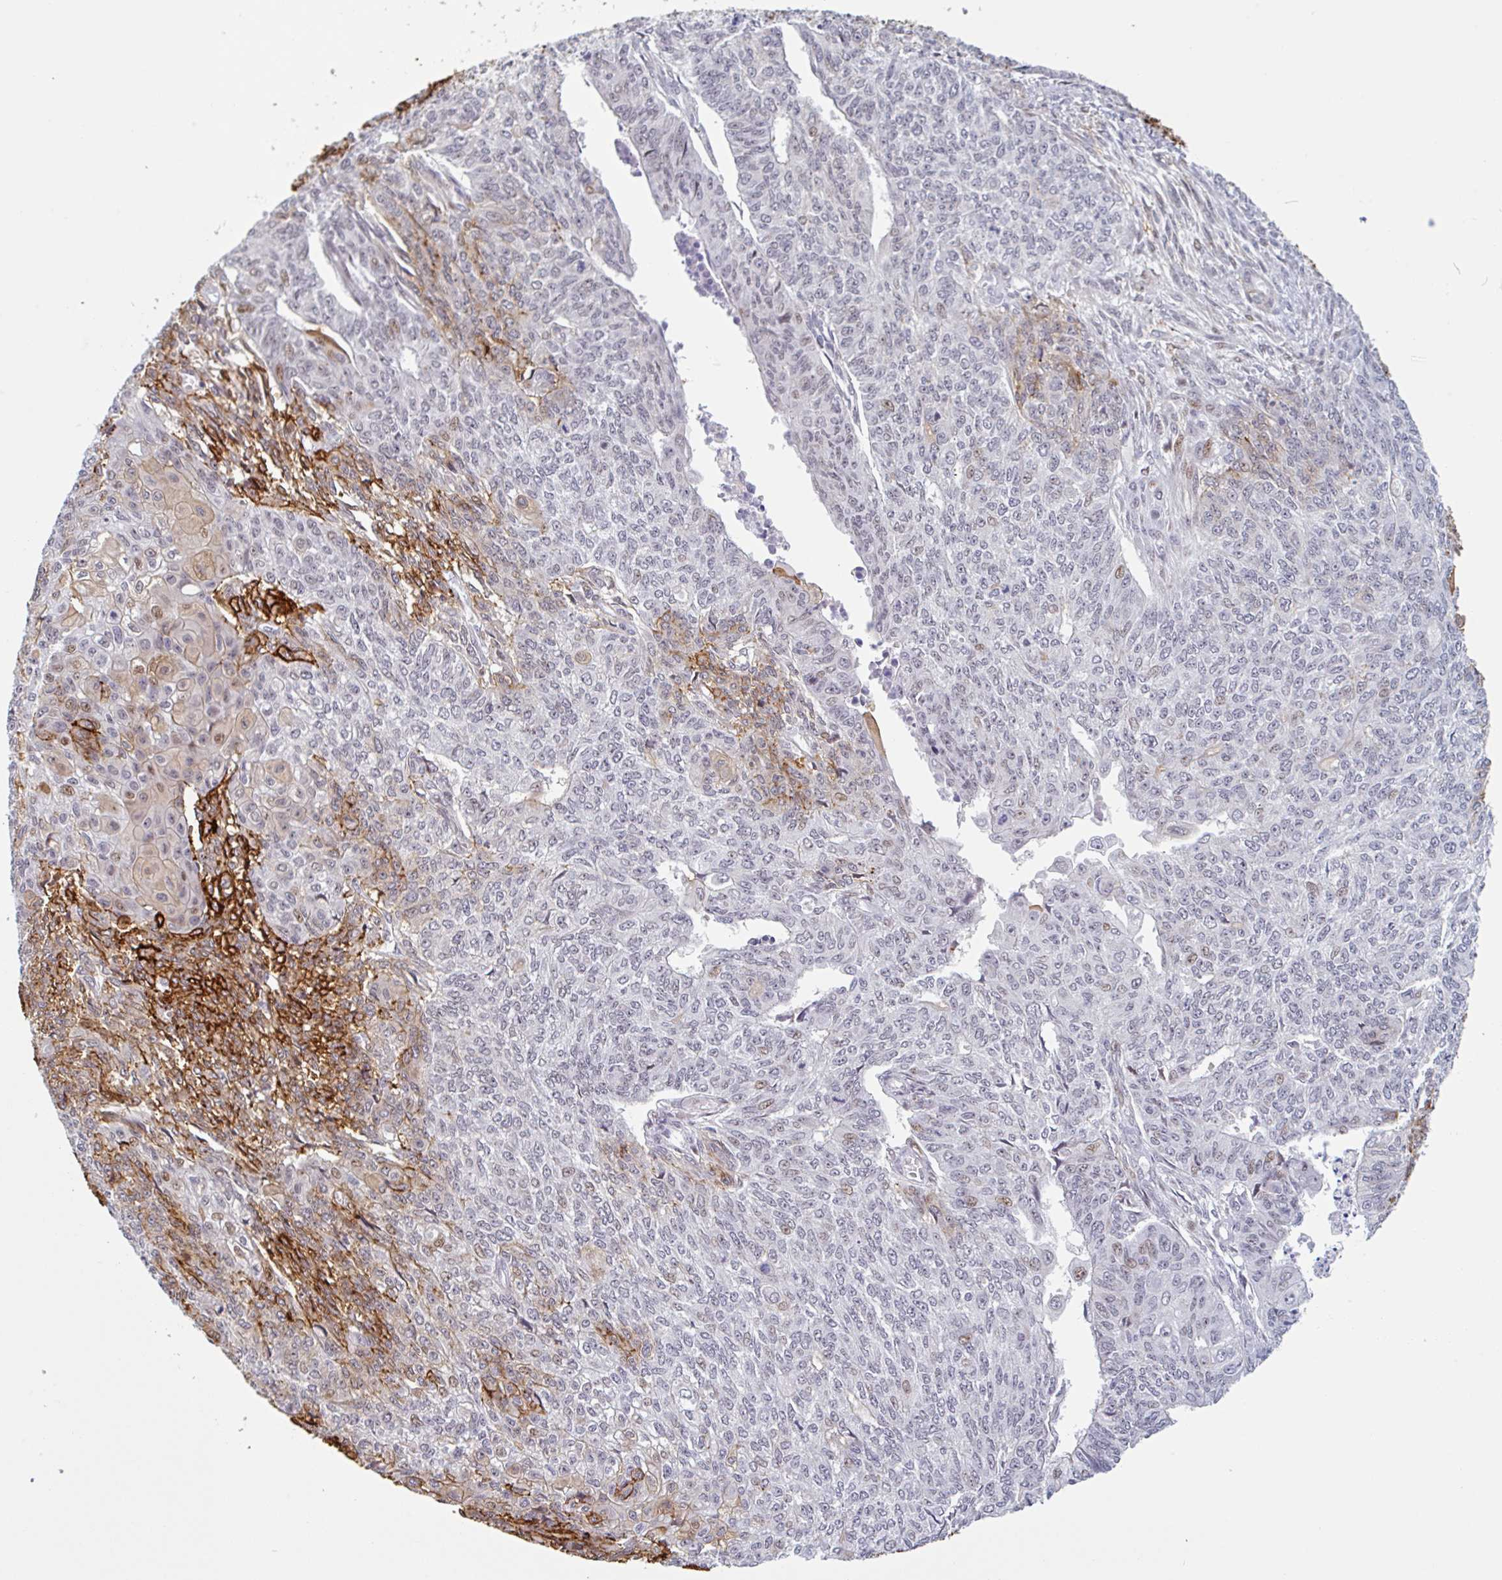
{"staining": {"intensity": "moderate", "quantity": "<25%", "location": "cytoplasmic/membranous"}, "tissue": "endometrial cancer", "cell_type": "Tumor cells", "image_type": "cancer", "snomed": [{"axis": "morphology", "description": "Adenocarcinoma, NOS"}, {"axis": "topography", "description": "Endometrium"}], "caption": "Immunohistochemical staining of human endometrial cancer reveals low levels of moderate cytoplasmic/membranous protein positivity in about <25% of tumor cells.", "gene": "TMEM119", "patient": {"sex": "female", "age": 32}}